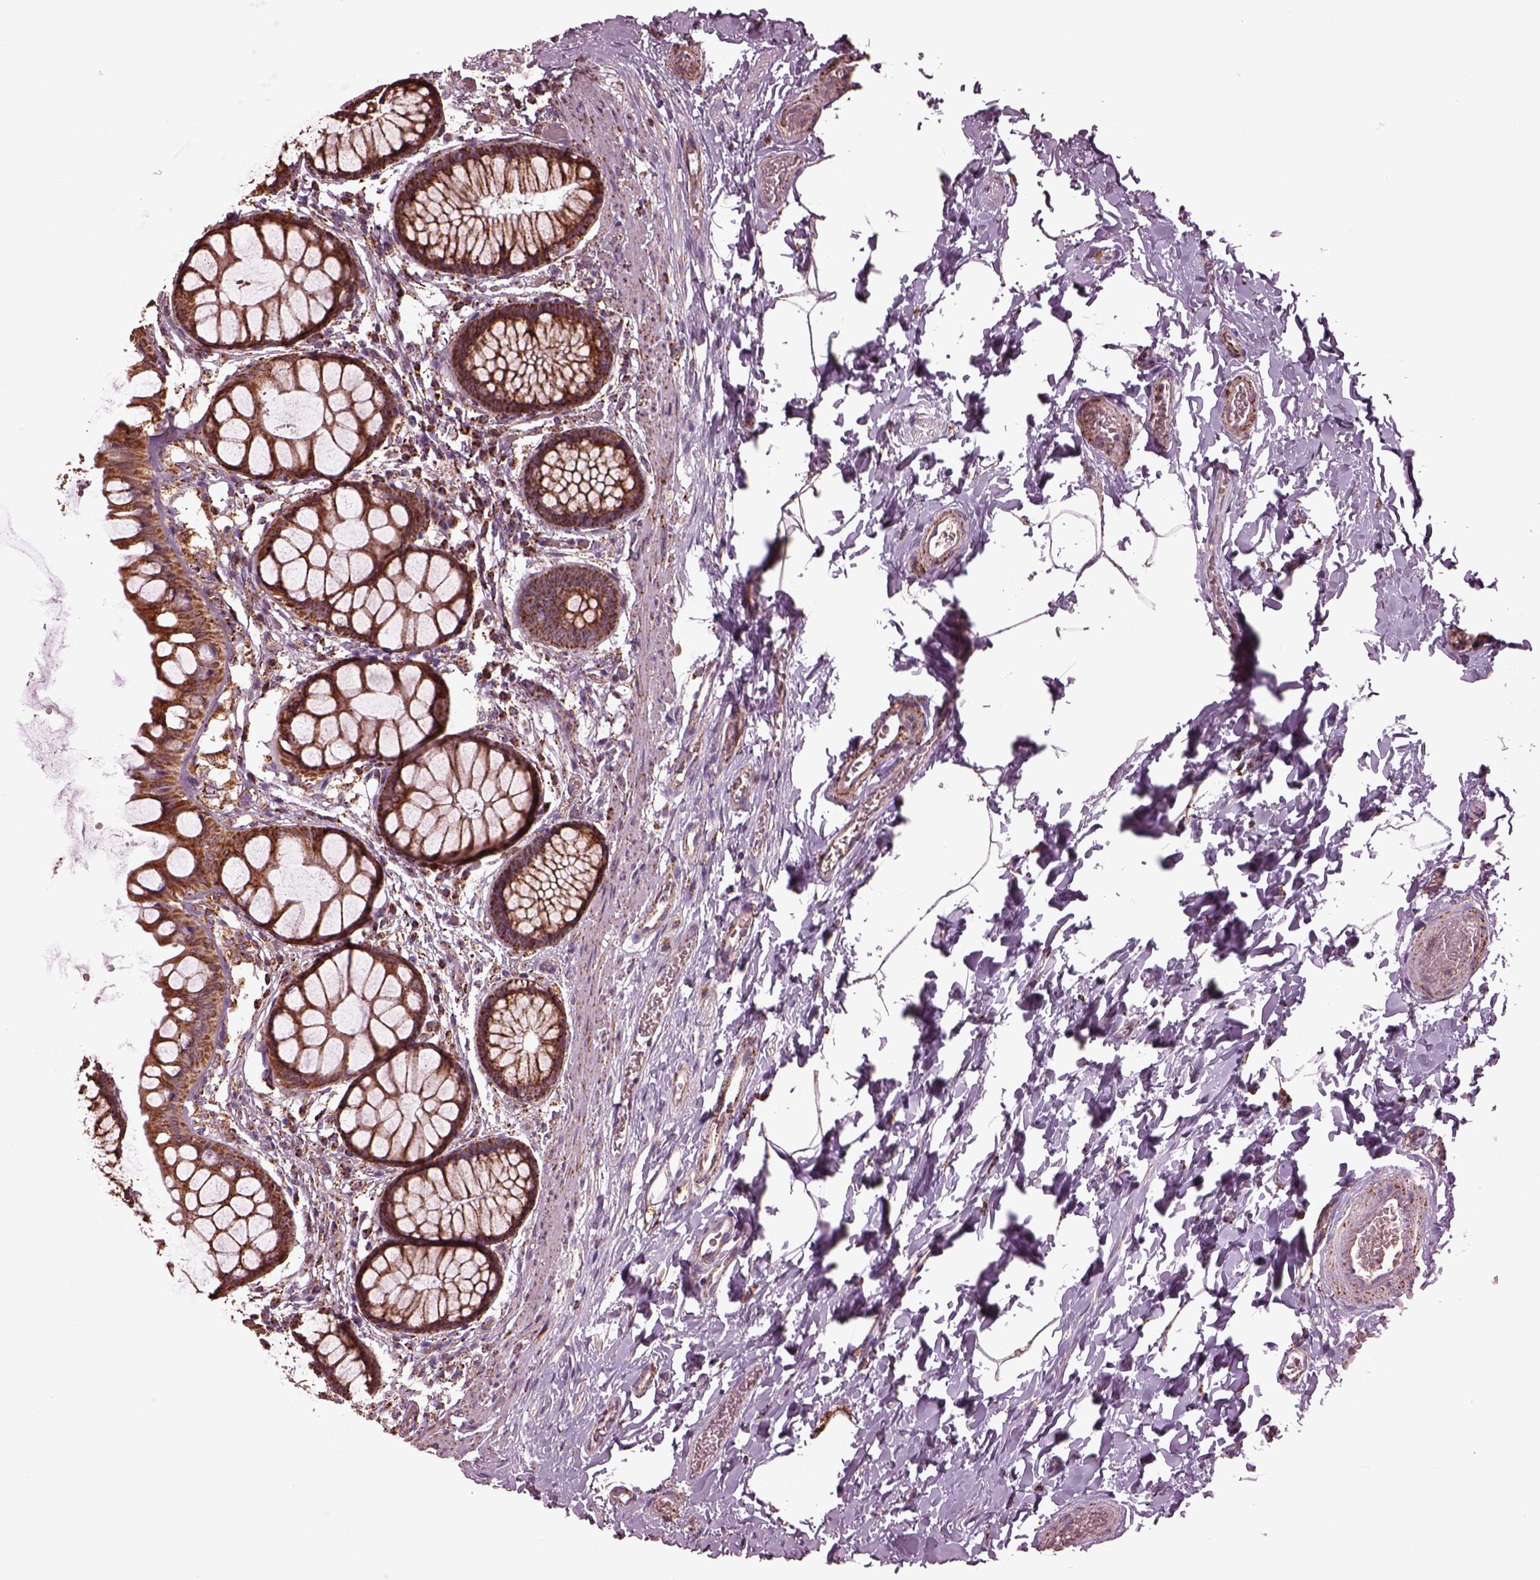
{"staining": {"intensity": "strong", "quantity": ">75%", "location": "cytoplasmic/membranous"}, "tissue": "rectum", "cell_type": "Glandular cells", "image_type": "normal", "snomed": [{"axis": "morphology", "description": "Normal tissue, NOS"}, {"axis": "topography", "description": "Rectum"}], "caption": "Immunohistochemistry histopathology image of unremarkable rectum: human rectum stained using IHC exhibits high levels of strong protein expression localized specifically in the cytoplasmic/membranous of glandular cells, appearing as a cytoplasmic/membranous brown color.", "gene": "TMEM254", "patient": {"sex": "female", "age": 62}}